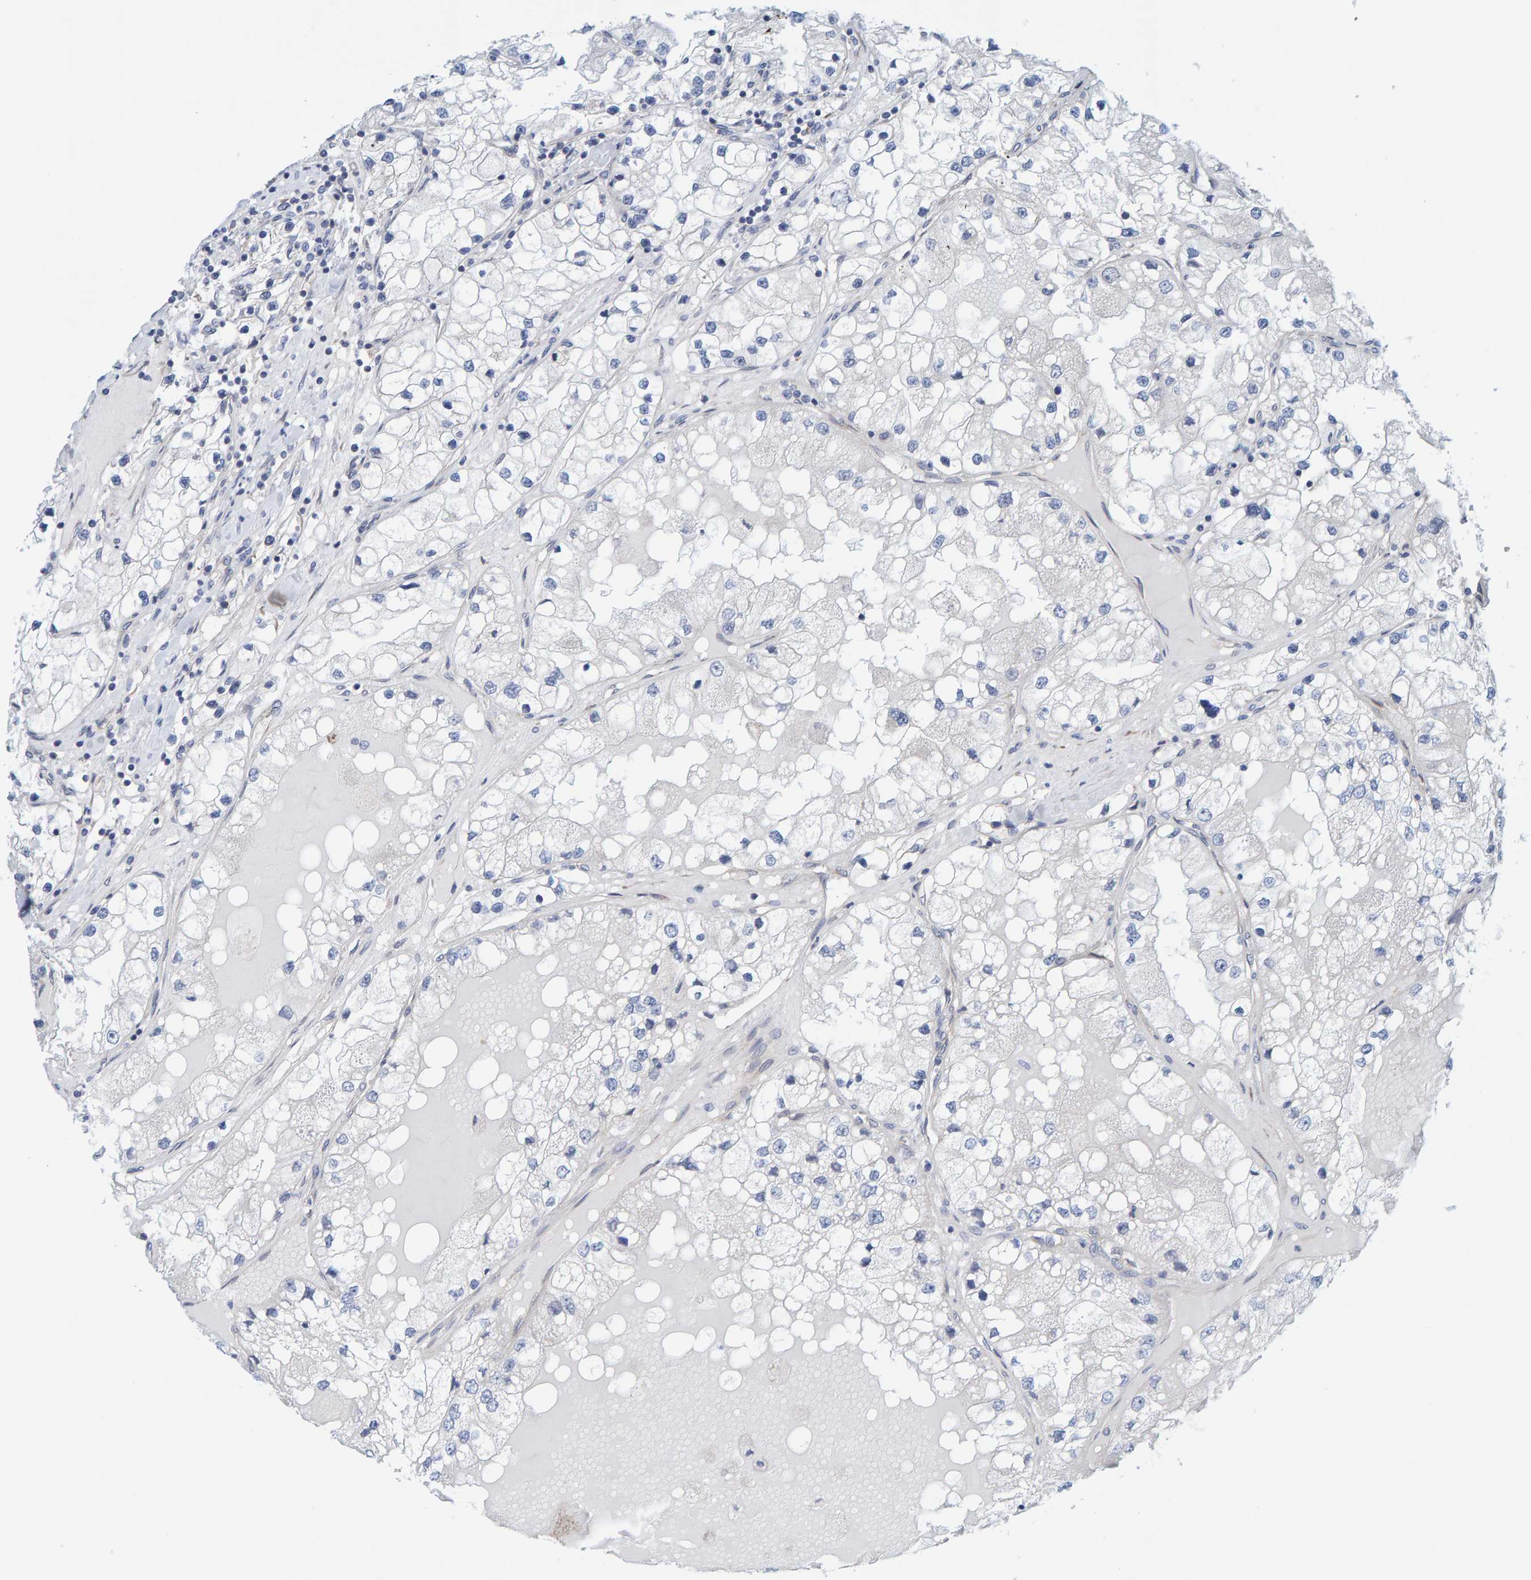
{"staining": {"intensity": "negative", "quantity": "none", "location": "none"}, "tissue": "renal cancer", "cell_type": "Tumor cells", "image_type": "cancer", "snomed": [{"axis": "morphology", "description": "Adenocarcinoma, NOS"}, {"axis": "topography", "description": "Kidney"}], "caption": "Immunohistochemistry (IHC) photomicrograph of human adenocarcinoma (renal) stained for a protein (brown), which demonstrates no positivity in tumor cells.", "gene": "PRKD2", "patient": {"sex": "male", "age": 68}}